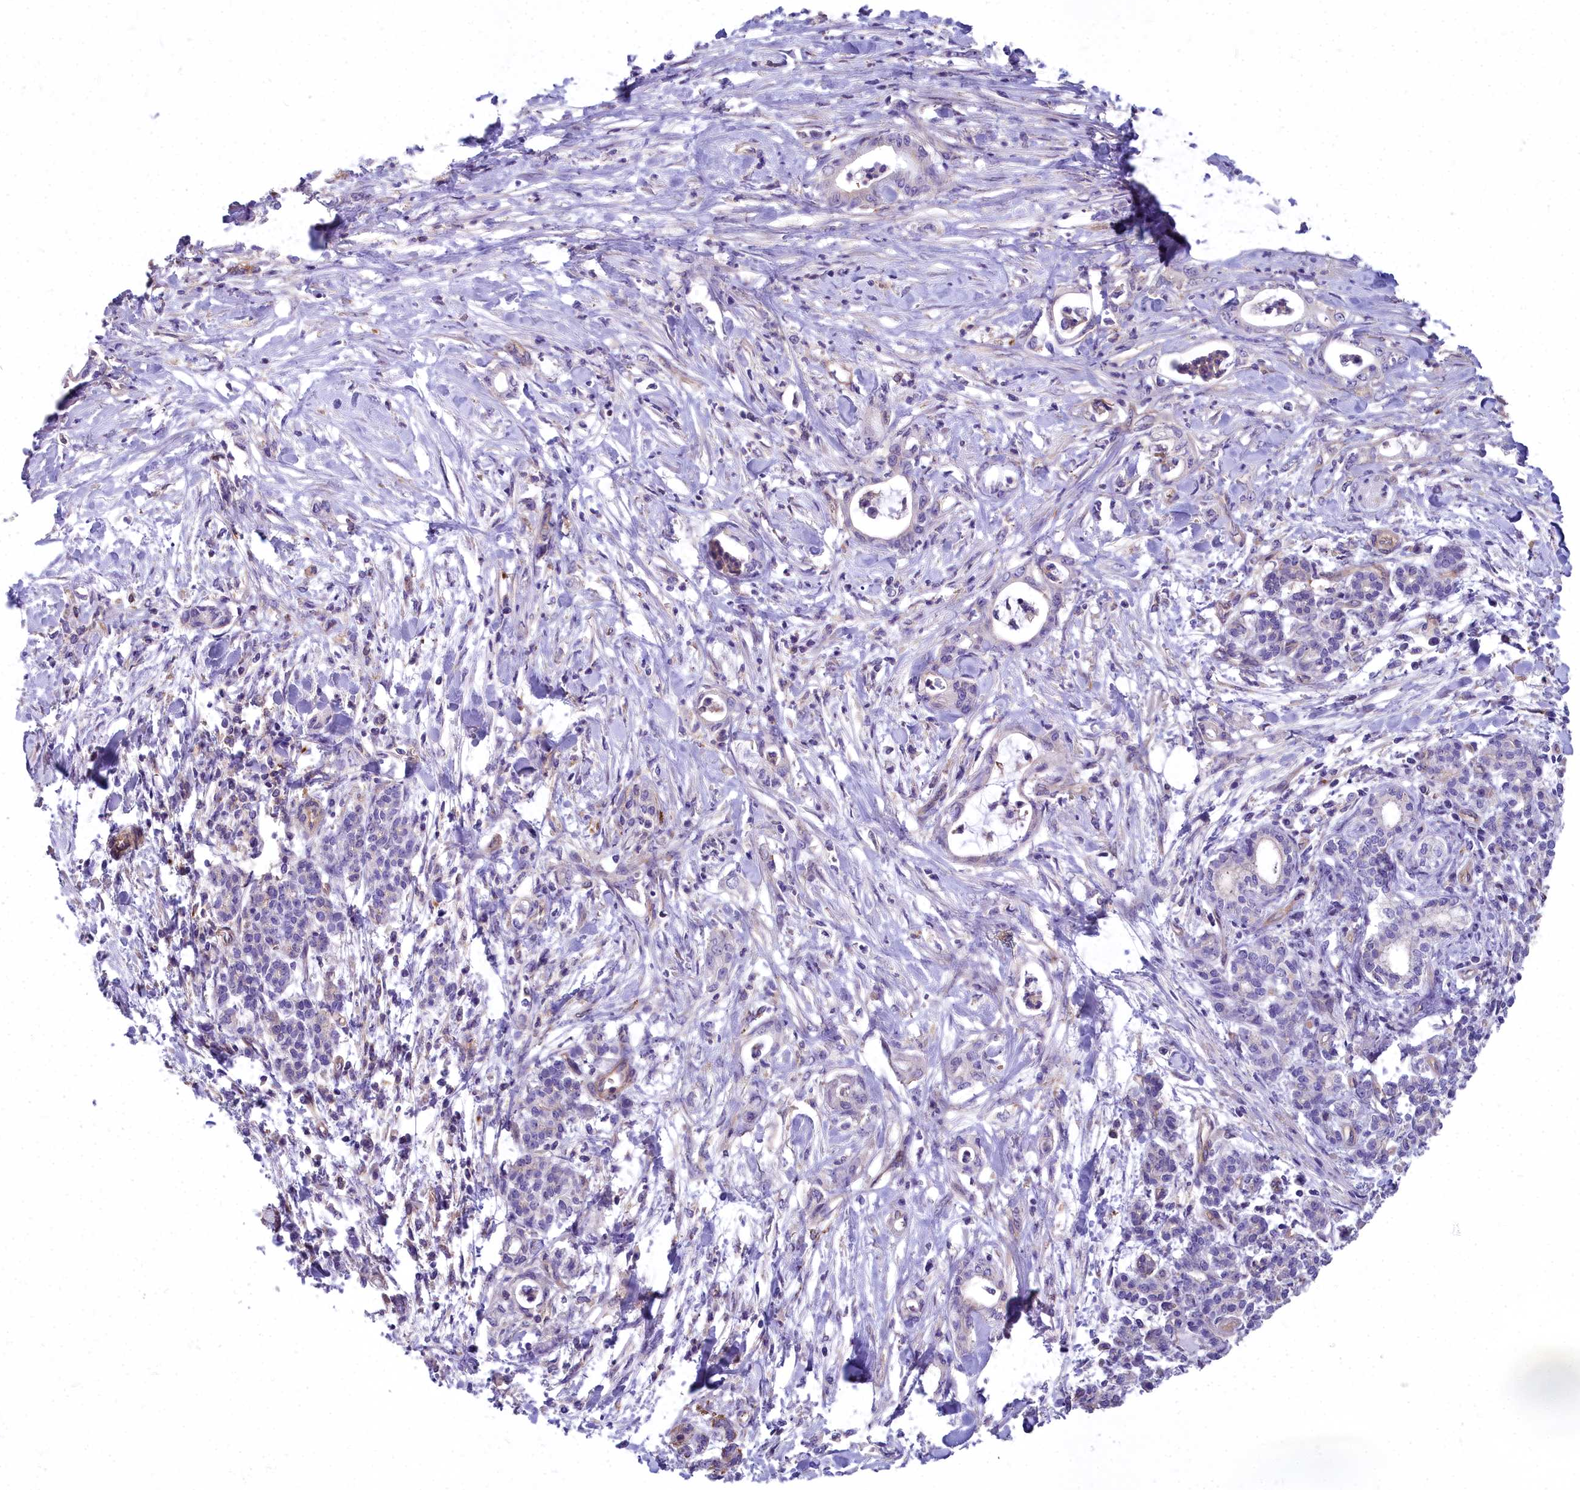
{"staining": {"intensity": "negative", "quantity": "none", "location": "none"}, "tissue": "pancreatic cancer", "cell_type": "Tumor cells", "image_type": "cancer", "snomed": [{"axis": "morphology", "description": "Adenocarcinoma, NOS"}, {"axis": "topography", "description": "Pancreas"}], "caption": "A high-resolution micrograph shows IHC staining of pancreatic cancer, which demonstrates no significant positivity in tumor cells.", "gene": "HLA-DOA", "patient": {"sex": "female", "age": 55}}